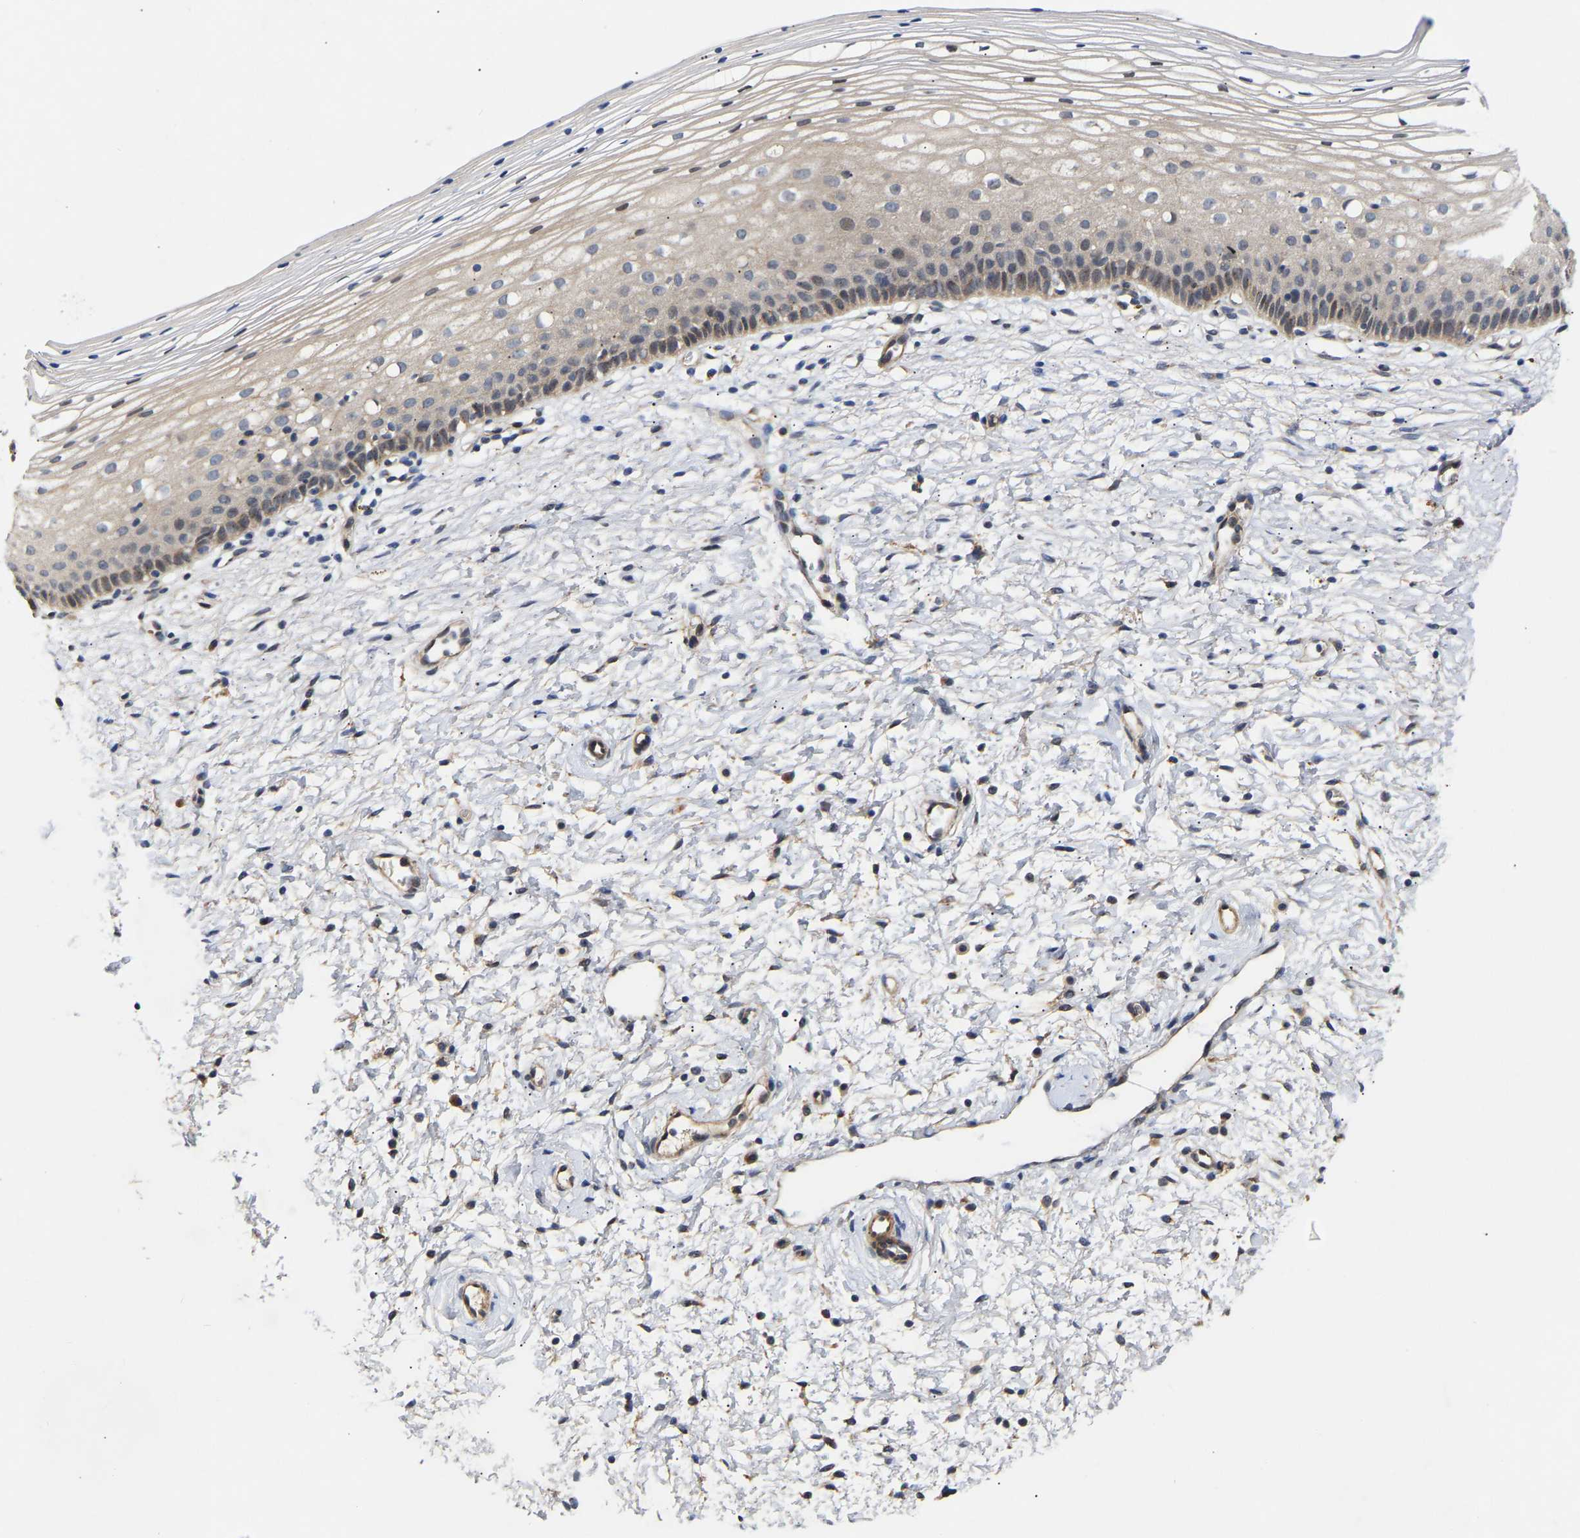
{"staining": {"intensity": "weak", "quantity": "25%-75%", "location": "cytoplasmic/membranous"}, "tissue": "cervix", "cell_type": "Glandular cells", "image_type": "normal", "snomed": [{"axis": "morphology", "description": "Normal tissue, NOS"}, {"axis": "topography", "description": "Cervix"}], "caption": "IHC of benign cervix reveals low levels of weak cytoplasmic/membranous positivity in approximately 25%-75% of glandular cells. Immunohistochemistry (ihc) stains the protein in brown and the nuclei are stained blue.", "gene": "KASH5", "patient": {"sex": "female", "age": 72}}